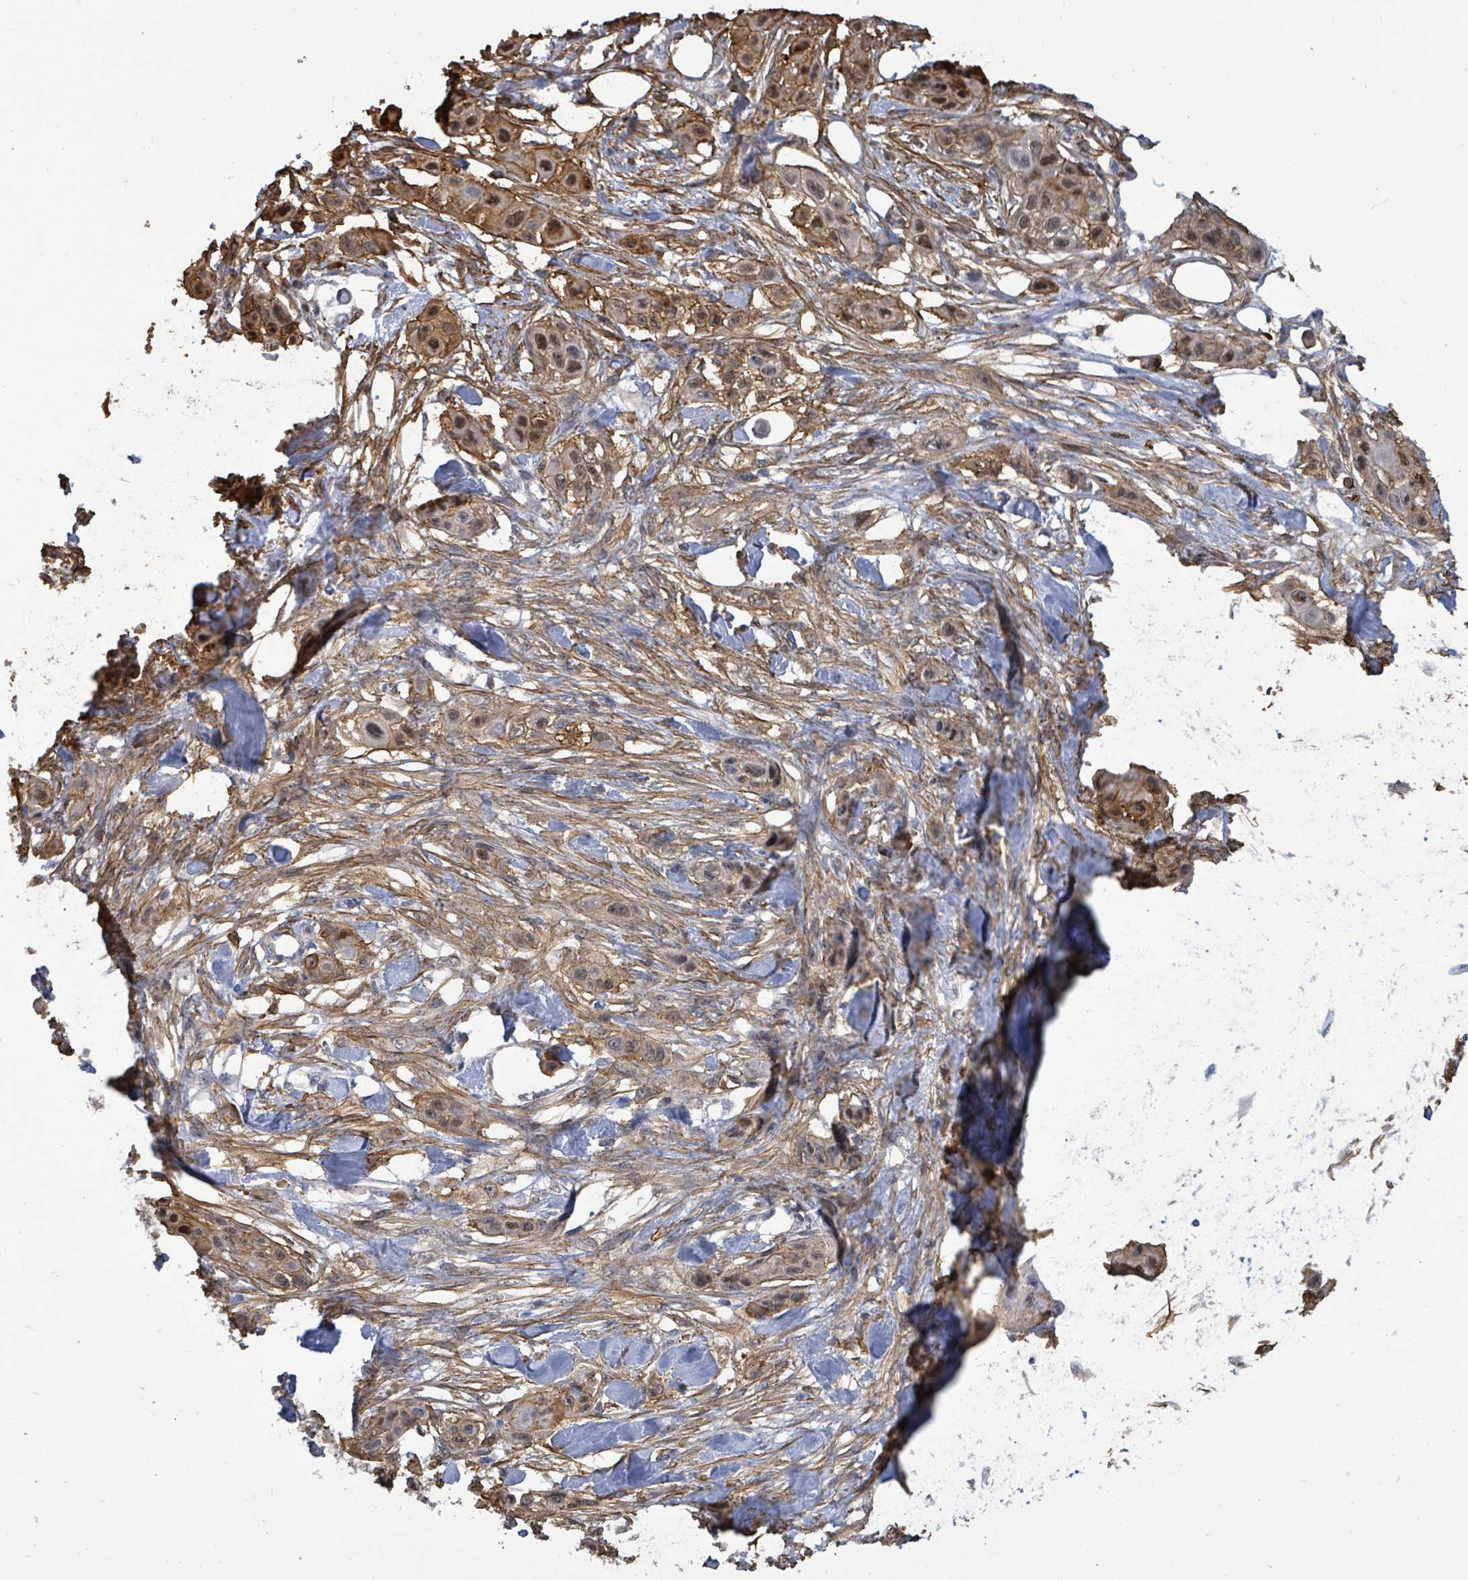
{"staining": {"intensity": "moderate", "quantity": ">75%", "location": "cytoplasmic/membranous,nuclear"}, "tissue": "skin cancer", "cell_type": "Tumor cells", "image_type": "cancer", "snomed": [{"axis": "morphology", "description": "Squamous cell carcinoma, NOS"}, {"axis": "topography", "description": "Skin"}], "caption": "Moderate cytoplasmic/membranous and nuclear expression for a protein is identified in about >75% of tumor cells of skin cancer using IHC.", "gene": "PRKRIP1", "patient": {"sex": "male", "age": 63}}